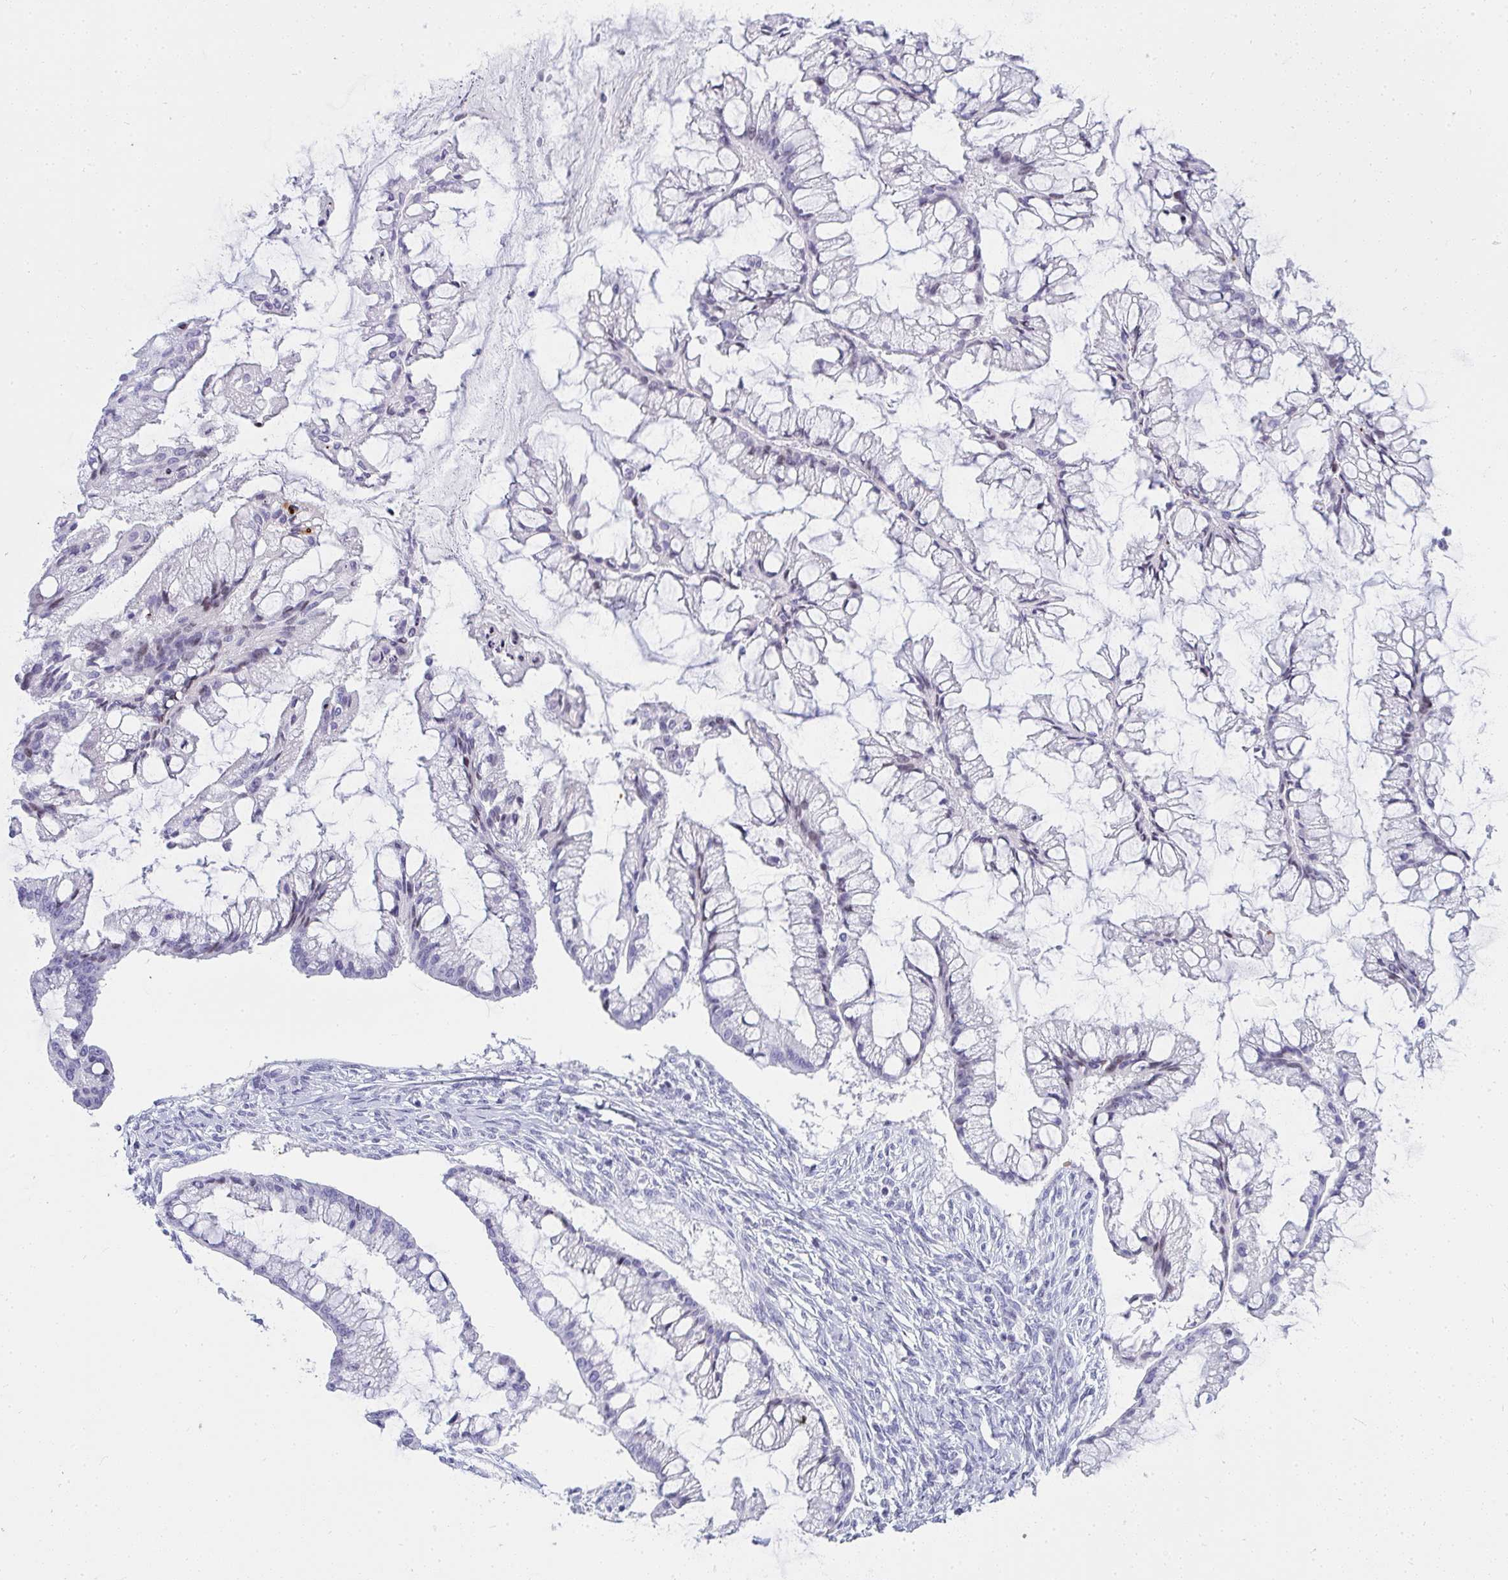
{"staining": {"intensity": "negative", "quantity": "none", "location": "none"}, "tissue": "ovarian cancer", "cell_type": "Tumor cells", "image_type": "cancer", "snomed": [{"axis": "morphology", "description": "Cystadenocarcinoma, mucinous, NOS"}, {"axis": "topography", "description": "Ovary"}], "caption": "An immunohistochemistry micrograph of ovarian cancer (mucinous cystadenocarcinoma) is shown. There is no staining in tumor cells of ovarian cancer (mucinous cystadenocarcinoma).", "gene": "ZNF182", "patient": {"sex": "female", "age": 73}}